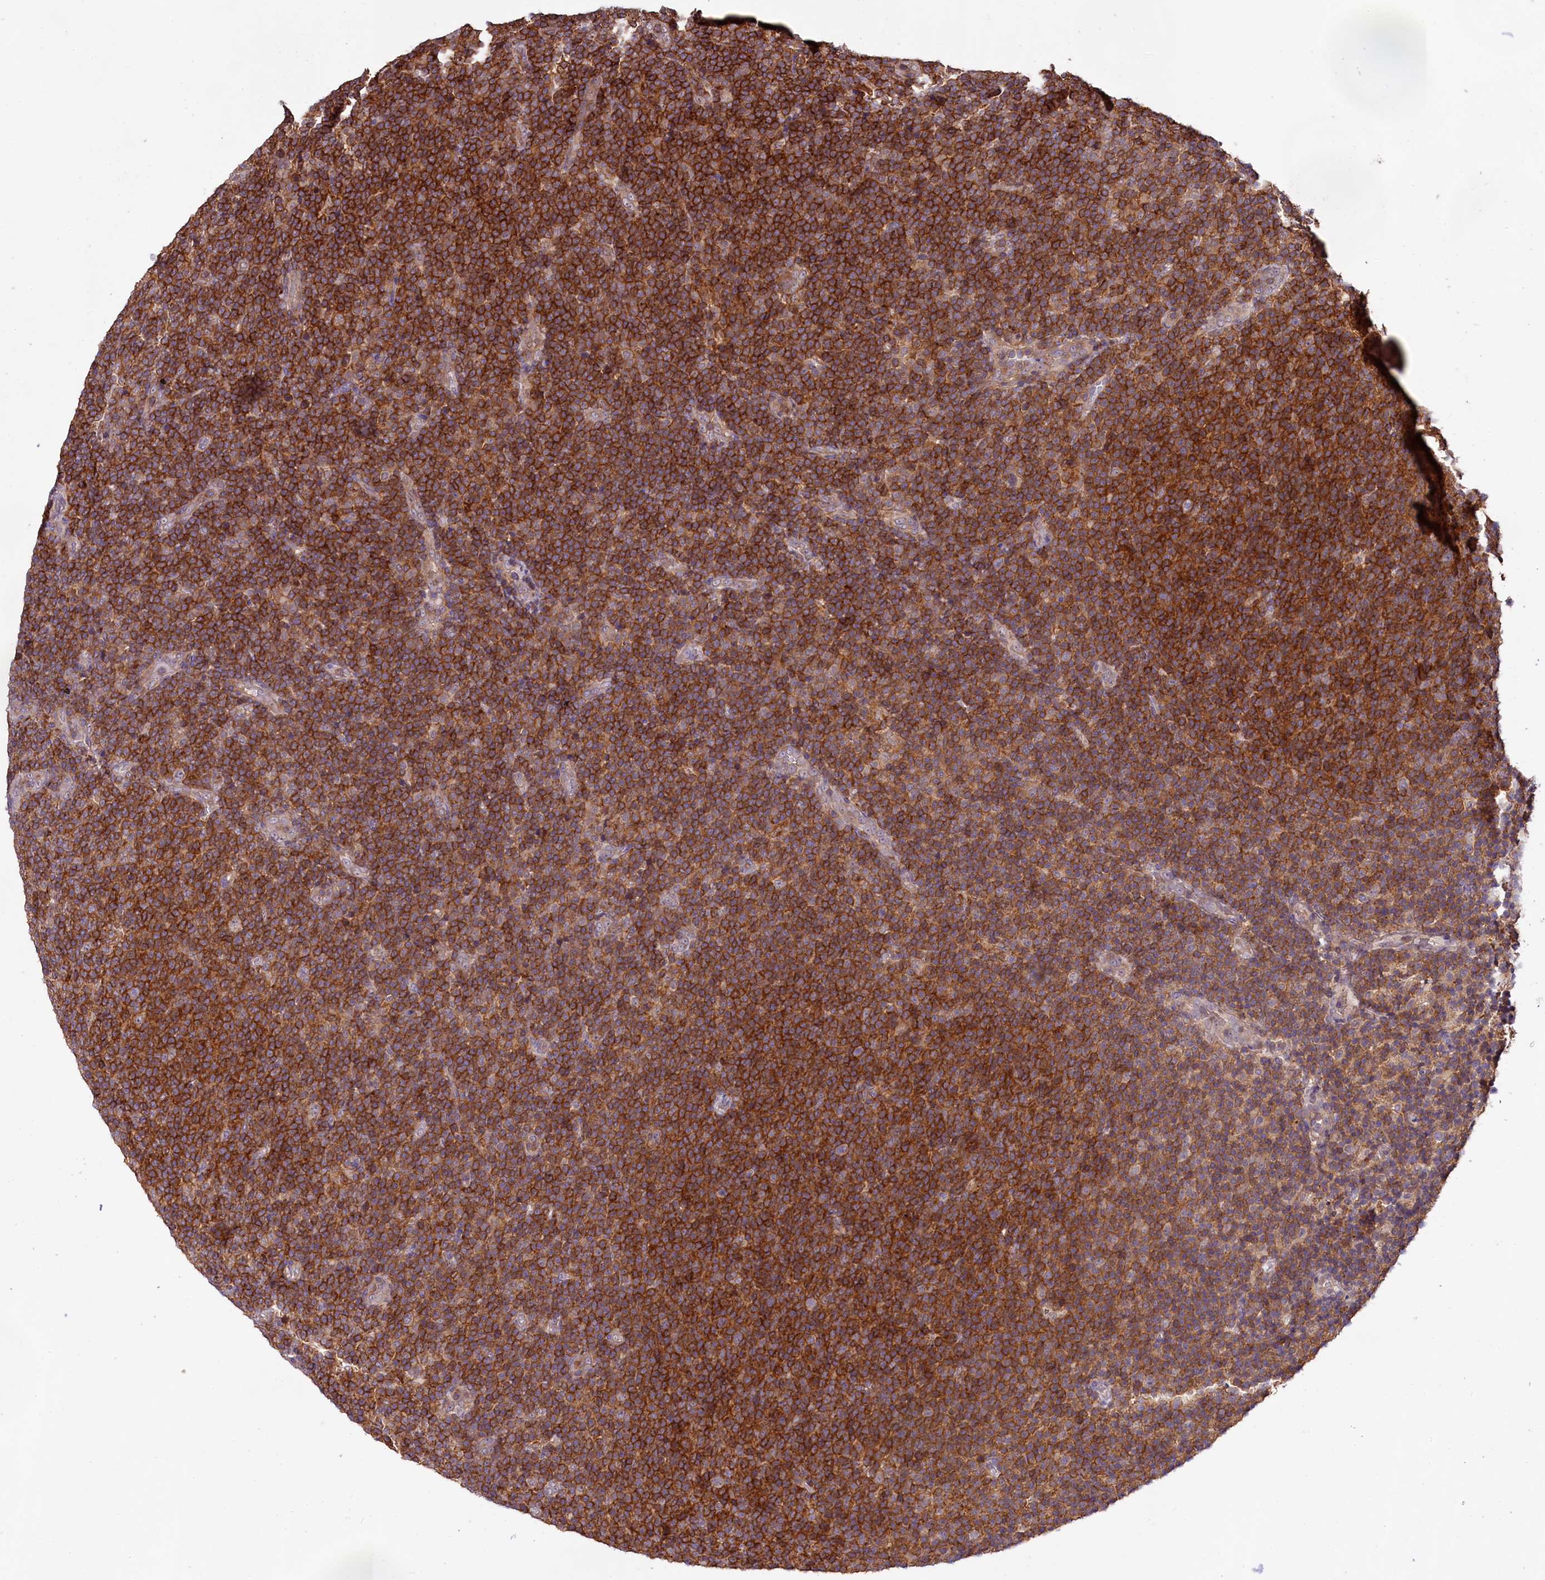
{"staining": {"intensity": "moderate", "quantity": ">75%", "location": "cytoplasmic/membranous"}, "tissue": "lymphoma", "cell_type": "Tumor cells", "image_type": "cancer", "snomed": [{"axis": "morphology", "description": "Malignant lymphoma, non-Hodgkin's type, Low grade"}, {"axis": "topography", "description": "Lymph node"}], "caption": "IHC histopathology image of neoplastic tissue: human lymphoma stained using immunohistochemistry exhibits medium levels of moderate protein expression localized specifically in the cytoplasmic/membranous of tumor cells, appearing as a cytoplasmic/membranous brown color.", "gene": "SKIDA1", "patient": {"sex": "male", "age": 66}}